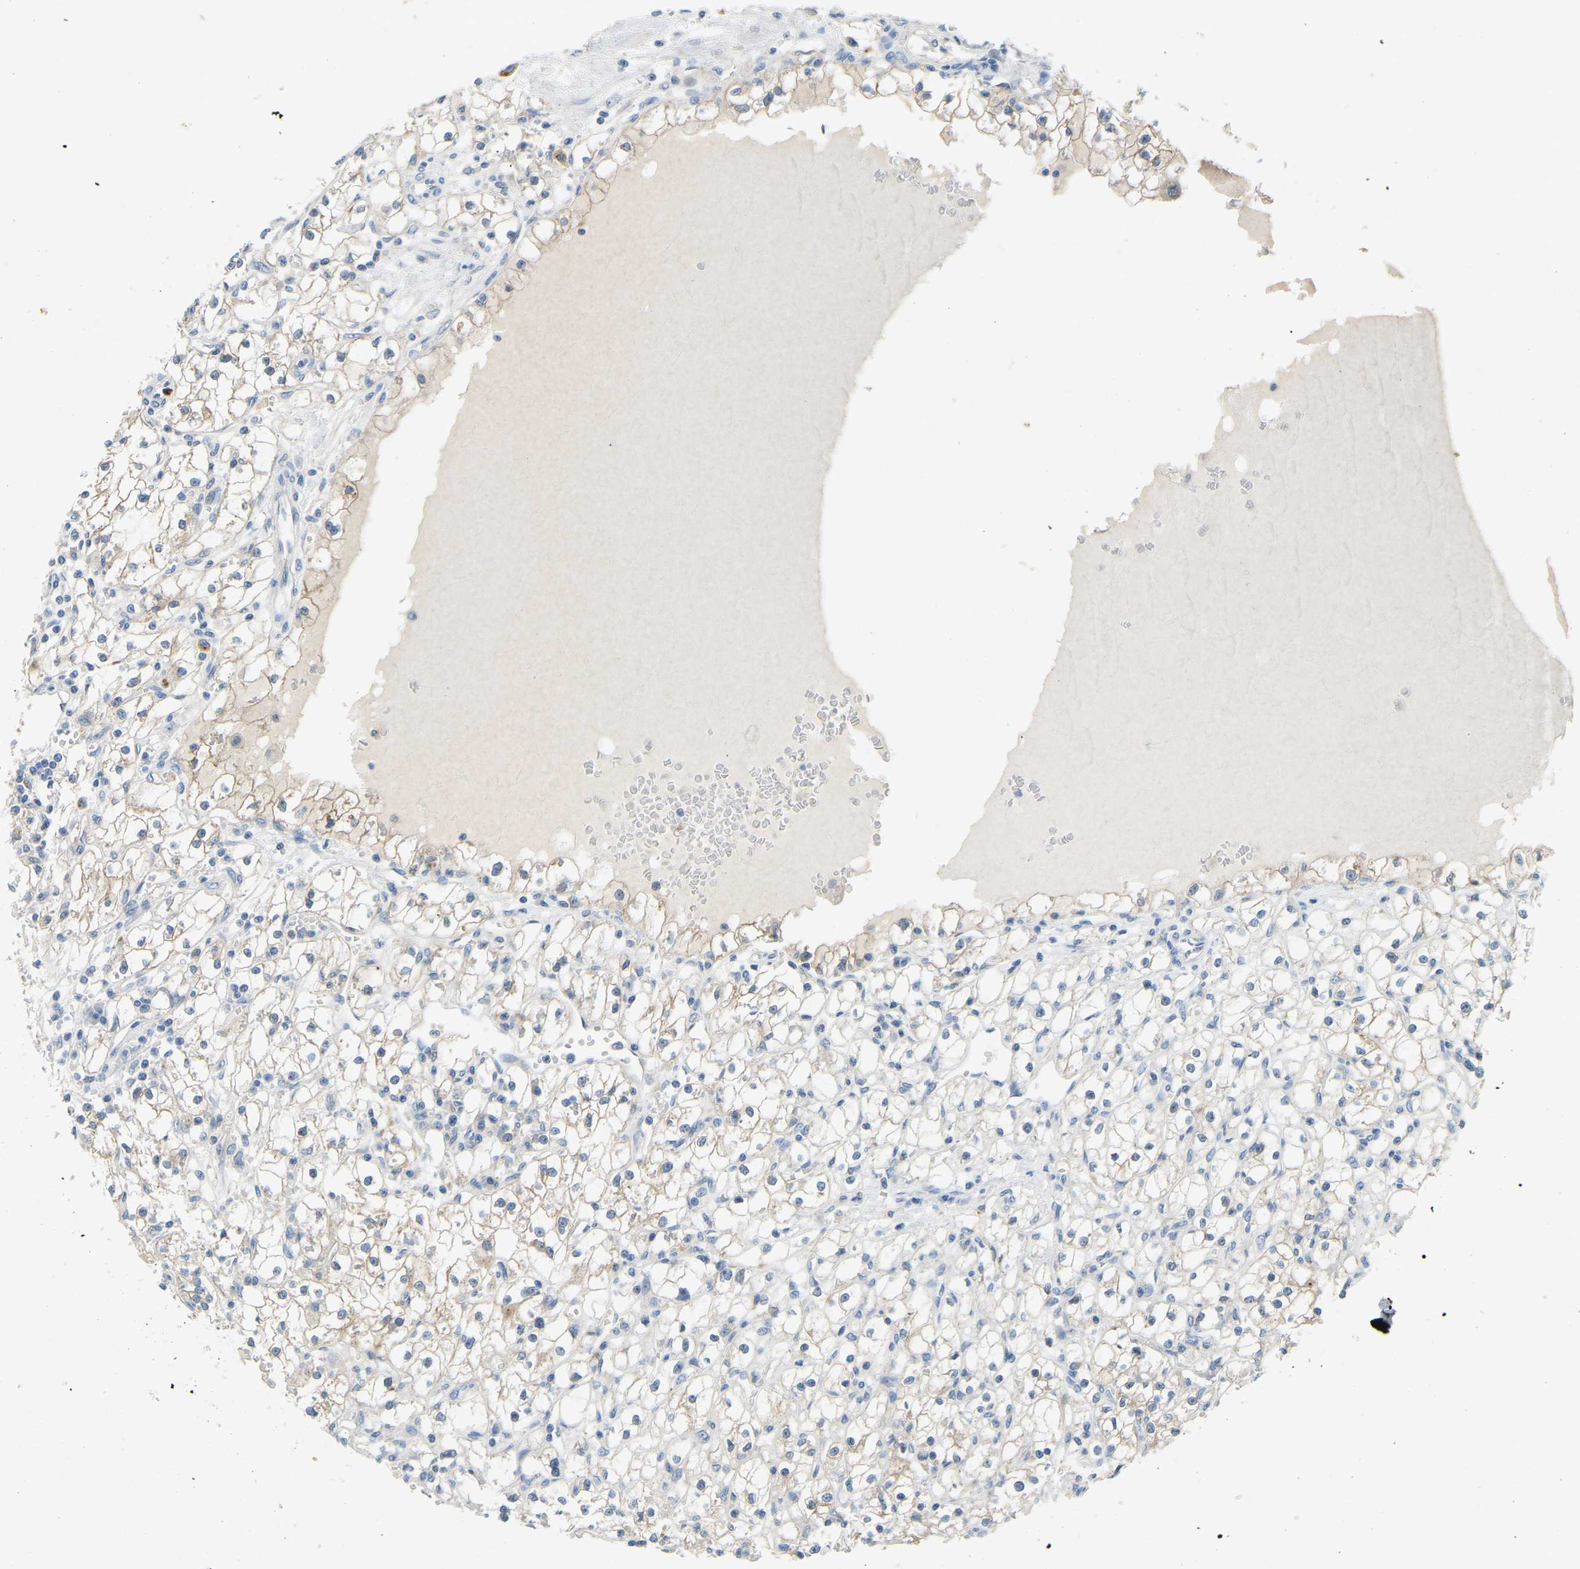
{"staining": {"intensity": "weak", "quantity": "25%-75%", "location": "cytoplasmic/membranous"}, "tissue": "renal cancer", "cell_type": "Tumor cells", "image_type": "cancer", "snomed": [{"axis": "morphology", "description": "Adenocarcinoma, NOS"}, {"axis": "topography", "description": "Kidney"}], "caption": "Immunohistochemistry (IHC) (DAB) staining of human renal cancer exhibits weak cytoplasmic/membranous protein expression in approximately 25%-75% of tumor cells.", "gene": "NME8", "patient": {"sex": "male", "age": 56}}